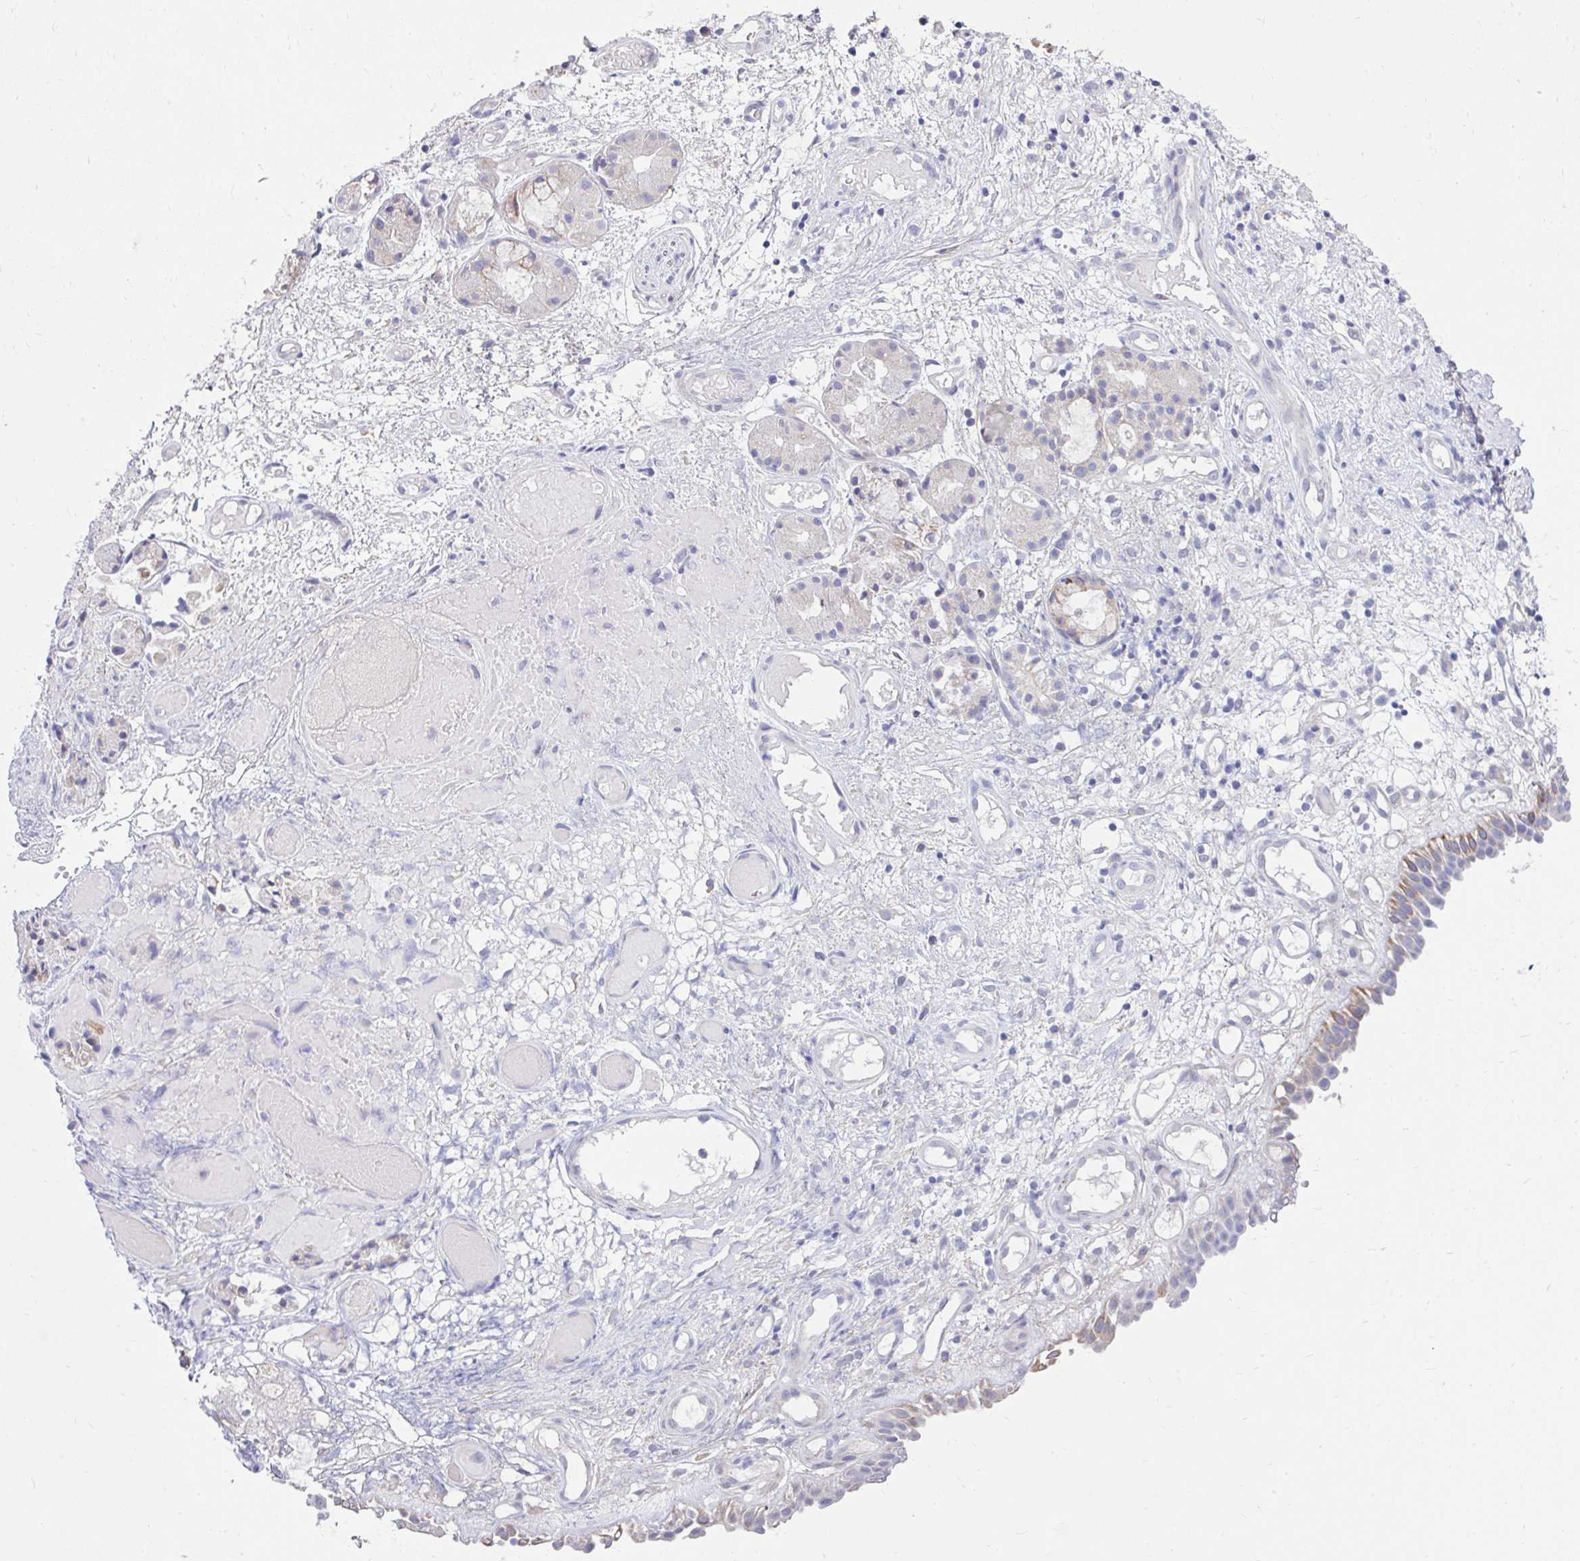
{"staining": {"intensity": "moderate", "quantity": "<25%", "location": "cytoplasmic/membranous"}, "tissue": "nasopharynx", "cell_type": "Respiratory epithelial cells", "image_type": "normal", "snomed": [{"axis": "morphology", "description": "Normal tissue, NOS"}, {"axis": "morphology", "description": "Inflammation, NOS"}, {"axis": "topography", "description": "Nasopharynx"}], "caption": "Brown immunohistochemical staining in unremarkable human nasopharynx reveals moderate cytoplasmic/membranous staining in about <25% of respiratory epithelial cells.", "gene": "ZNF33A", "patient": {"sex": "male", "age": 54}}